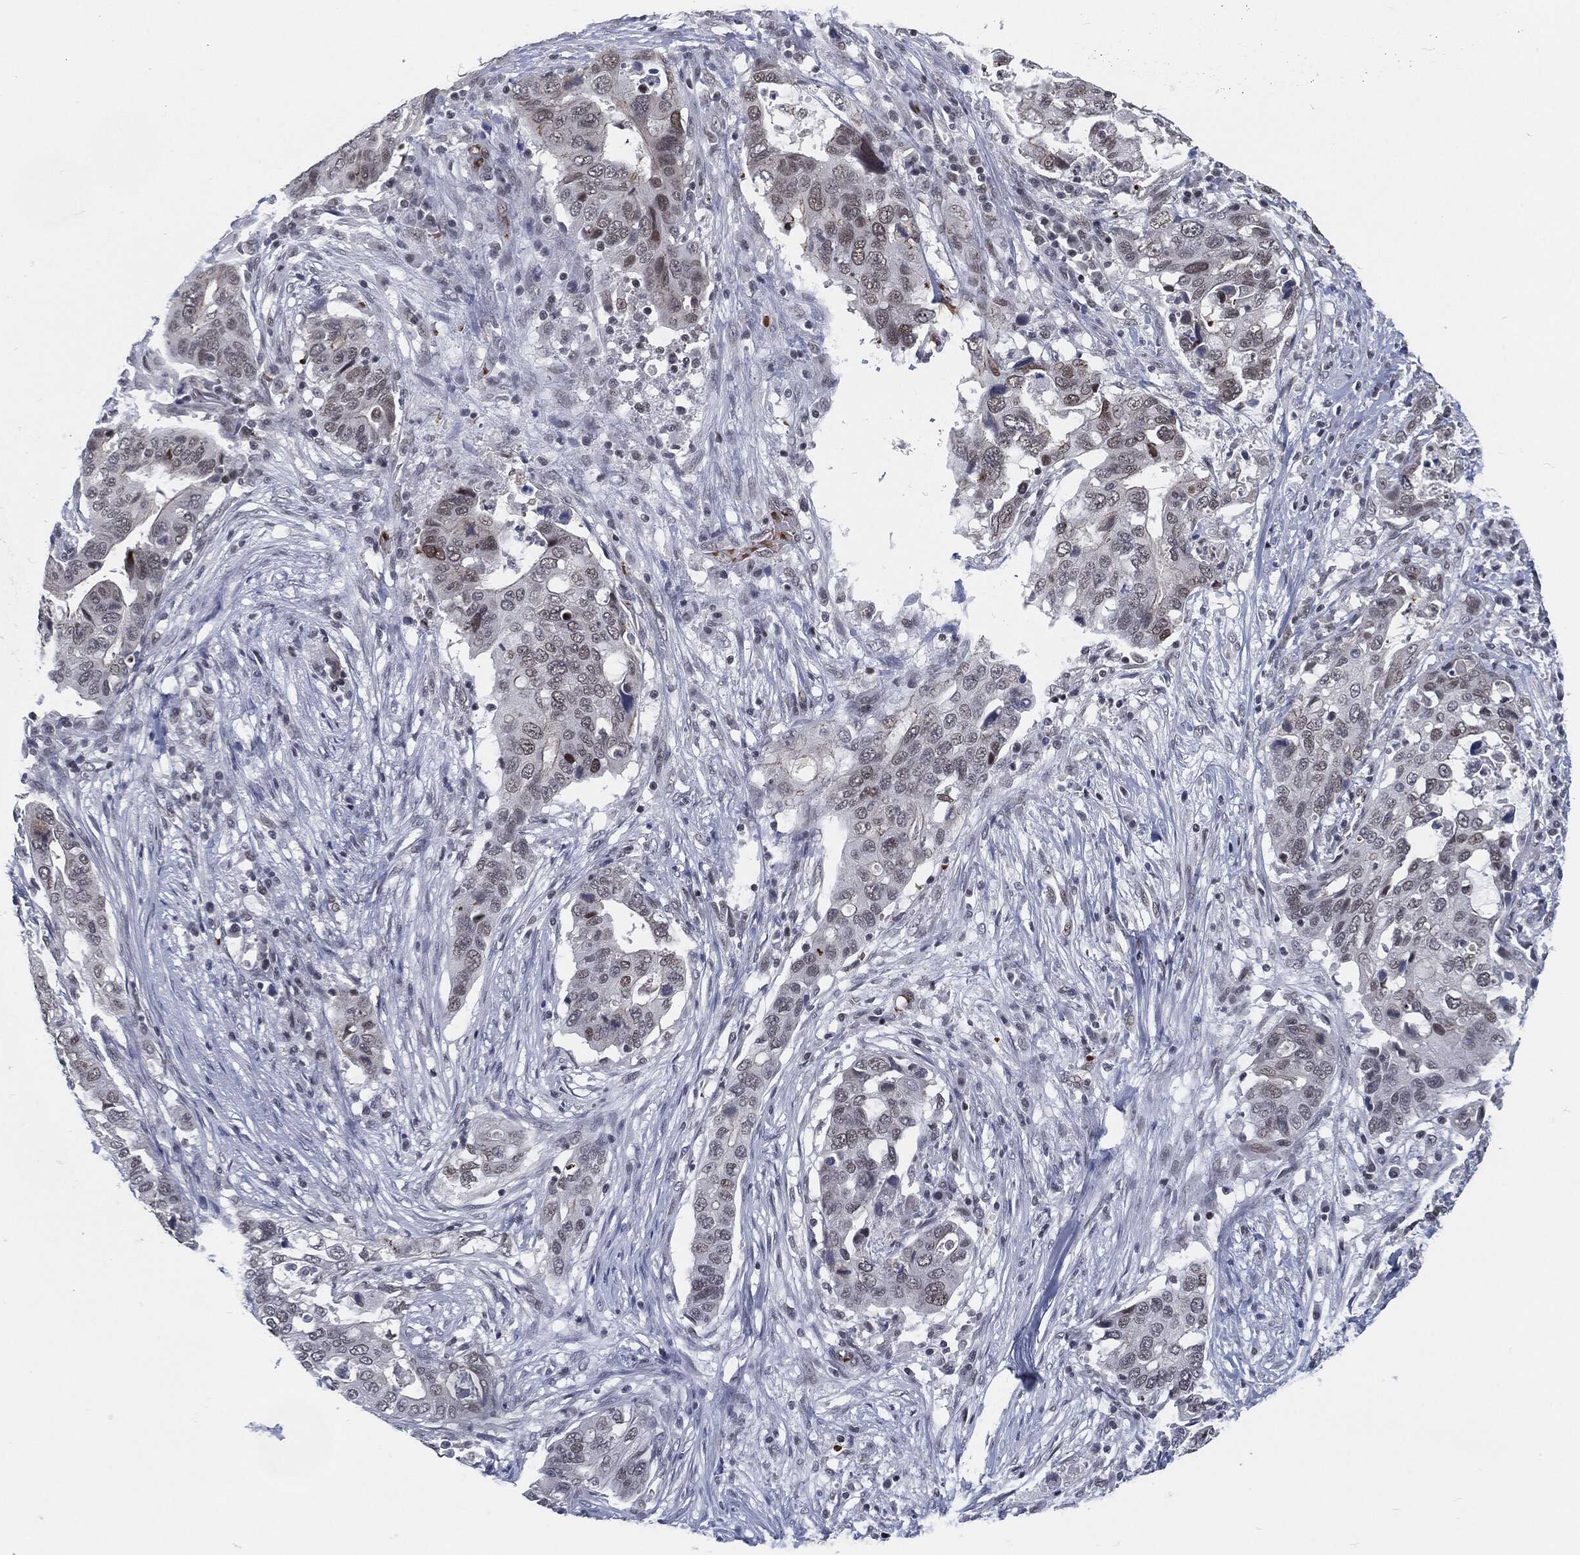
{"staining": {"intensity": "weak", "quantity": "<25%", "location": "nuclear"}, "tissue": "stomach cancer", "cell_type": "Tumor cells", "image_type": "cancer", "snomed": [{"axis": "morphology", "description": "Adenocarcinoma, NOS"}, {"axis": "topography", "description": "Stomach"}], "caption": "Stomach cancer (adenocarcinoma) was stained to show a protein in brown. There is no significant staining in tumor cells. The staining is performed using DAB brown chromogen with nuclei counter-stained in using hematoxylin.", "gene": "ANXA1", "patient": {"sex": "male", "age": 54}}